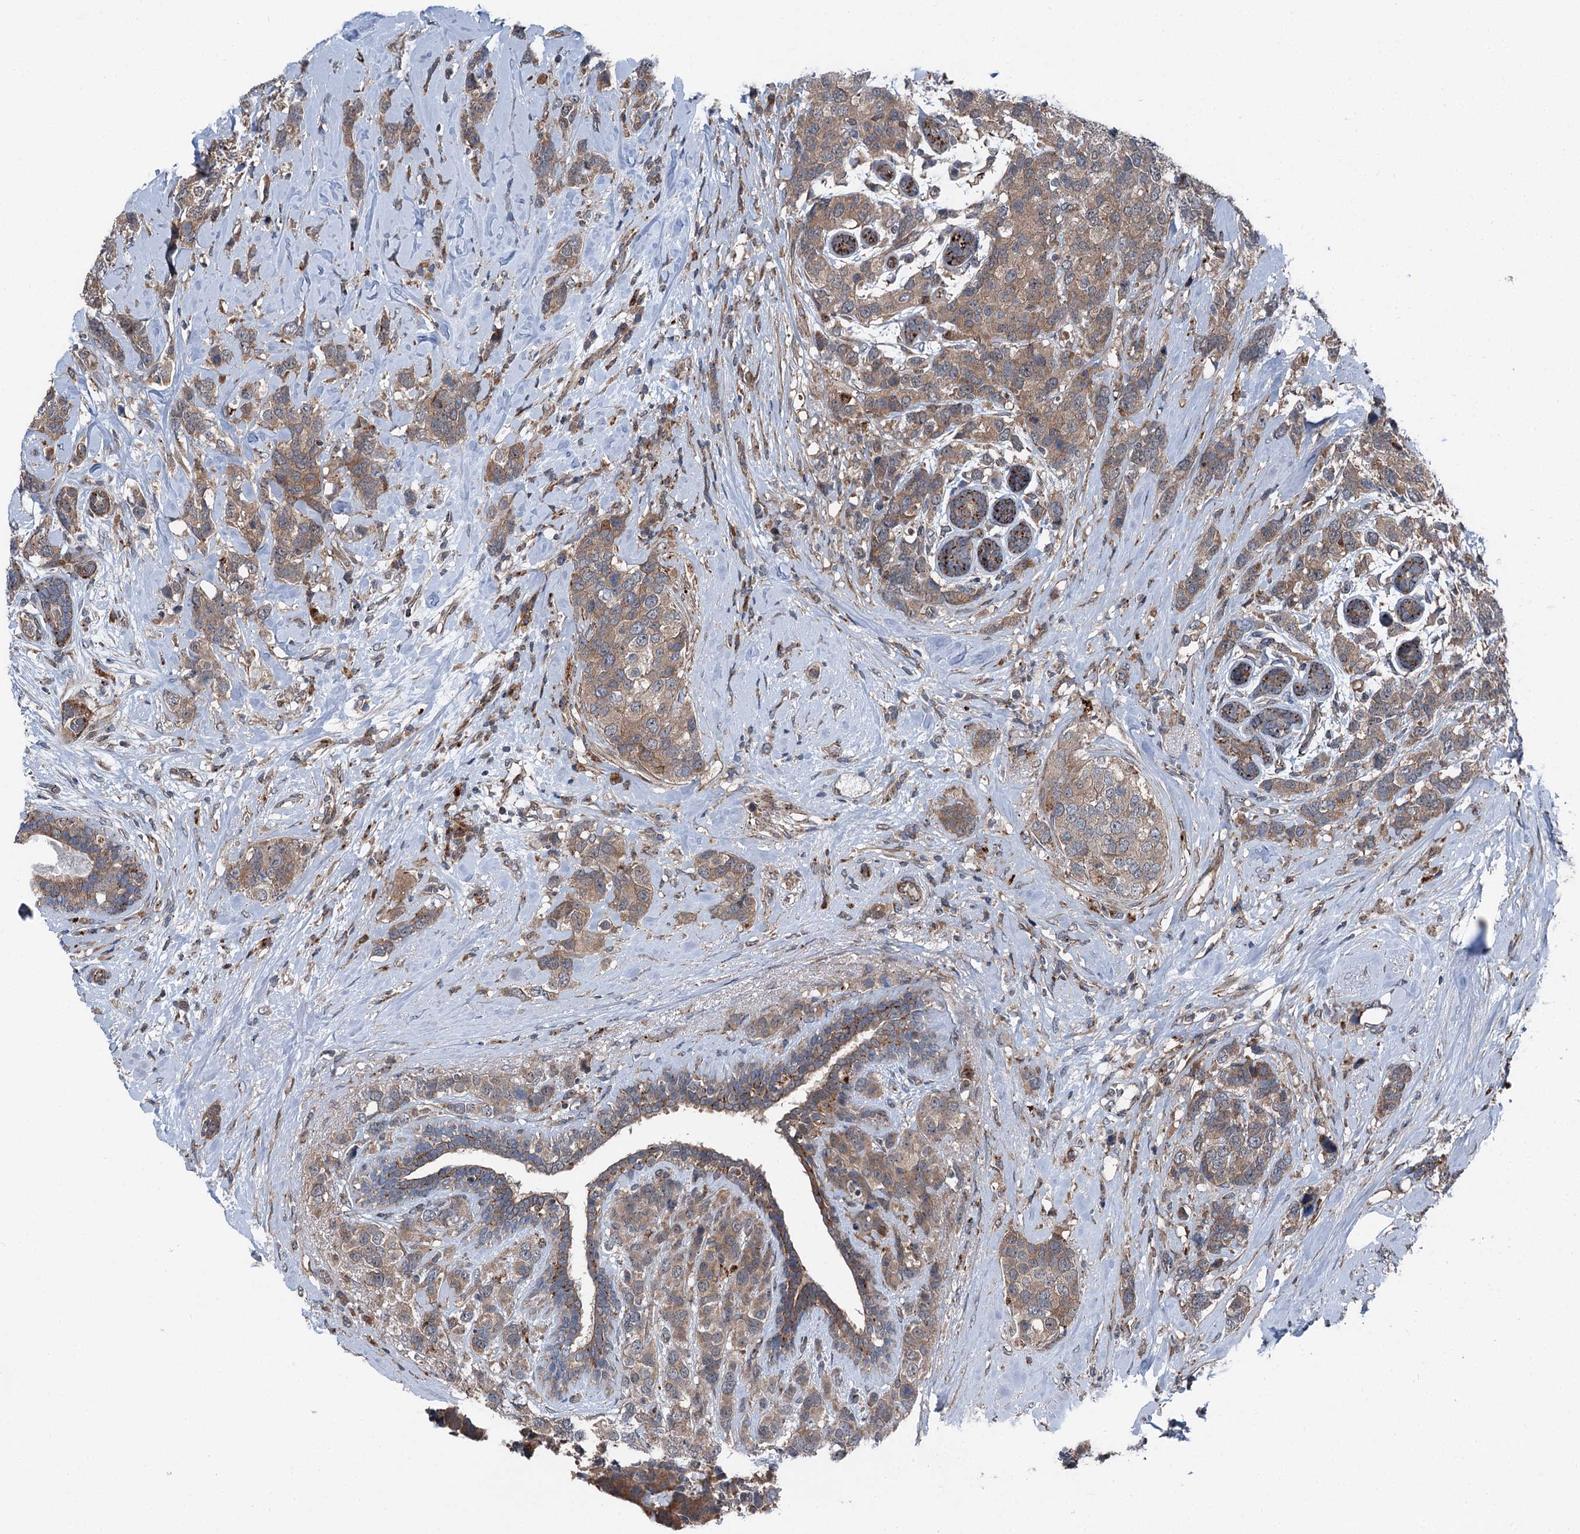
{"staining": {"intensity": "moderate", "quantity": ">75%", "location": "cytoplasmic/membranous"}, "tissue": "breast cancer", "cell_type": "Tumor cells", "image_type": "cancer", "snomed": [{"axis": "morphology", "description": "Lobular carcinoma"}, {"axis": "topography", "description": "Breast"}], "caption": "A high-resolution image shows immunohistochemistry staining of lobular carcinoma (breast), which reveals moderate cytoplasmic/membranous staining in approximately >75% of tumor cells.", "gene": "POLR1D", "patient": {"sex": "female", "age": 59}}